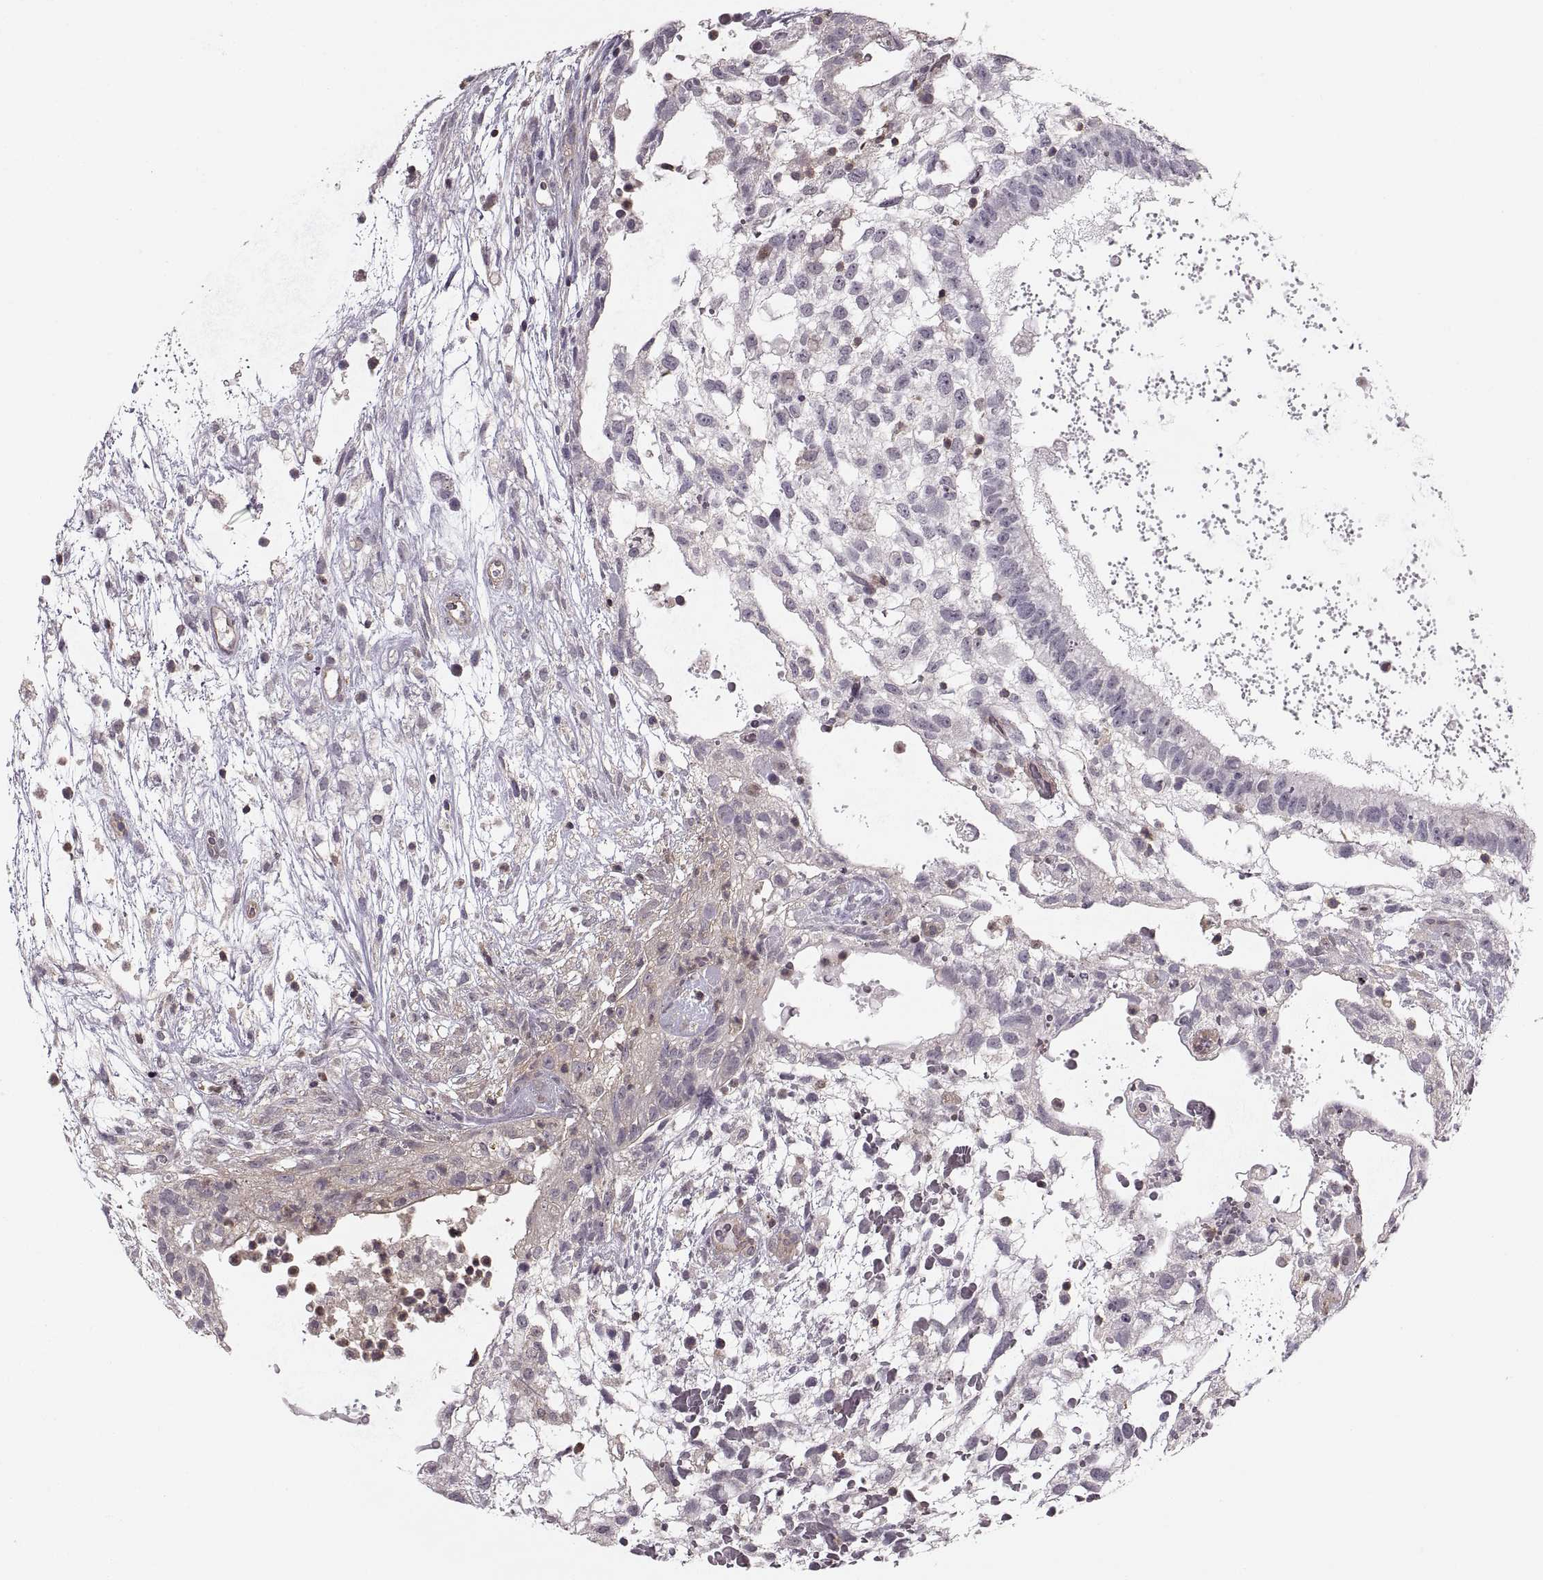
{"staining": {"intensity": "negative", "quantity": "none", "location": "none"}, "tissue": "testis cancer", "cell_type": "Tumor cells", "image_type": "cancer", "snomed": [{"axis": "morphology", "description": "Normal tissue, NOS"}, {"axis": "morphology", "description": "Carcinoma, Embryonal, NOS"}, {"axis": "topography", "description": "Testis"}], "caption": "High power microscopy photomicrograph of an immunohistochemistry micrograph of testis cancer, revealing no significant expression in tumor cells.", "gene": "LUZP2", "patient": {"sex": "male", "age": 32}}